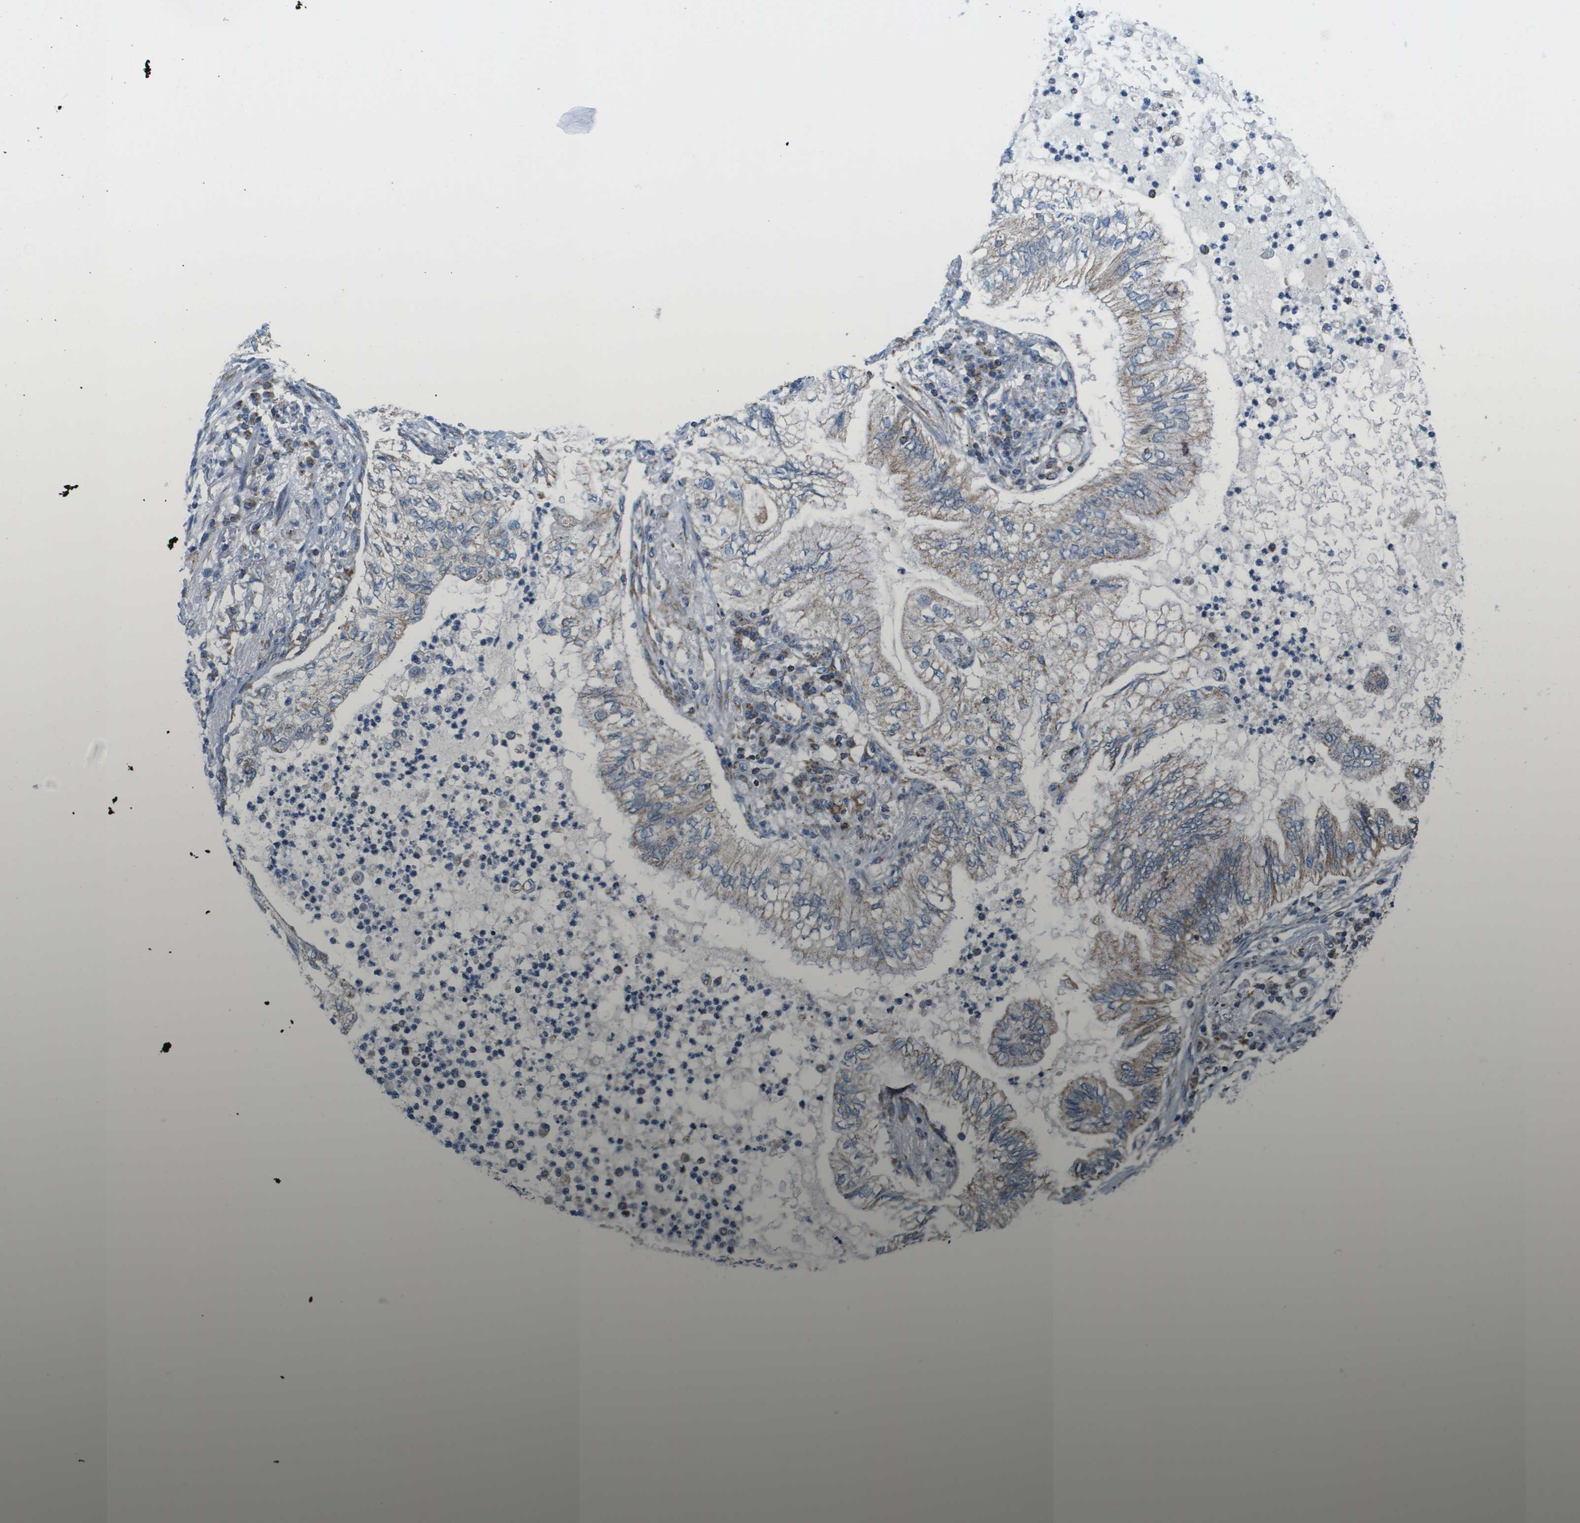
{"staining": {"intensity": "moderate", "quantity": ">75%", "location": "cytoplasmic/membranous"}, "tissue": "lung cancer", "cell_type": "Tumor cells", "image_type": "cancer", "snomed": [{"axis": "morphology", "description": "Normal tissue, NOS"}, {"axis": "morphology", "description": "Adenocarcinoma, NOS"}, {"axis": "topography", "description": "Bronchus"}, {"axis": "topography", "description": "Lung"}], "caption": "Immunohistochemistry micrograph of human lung adenocarcinoma stained for a protein (brown), which exhibits medium levels of moderate cytoplasmic/membranous expression in approximately >75% of tumor cells.", "gene": "TAOK3", "patient": {"sex": "female", "age": 70}}